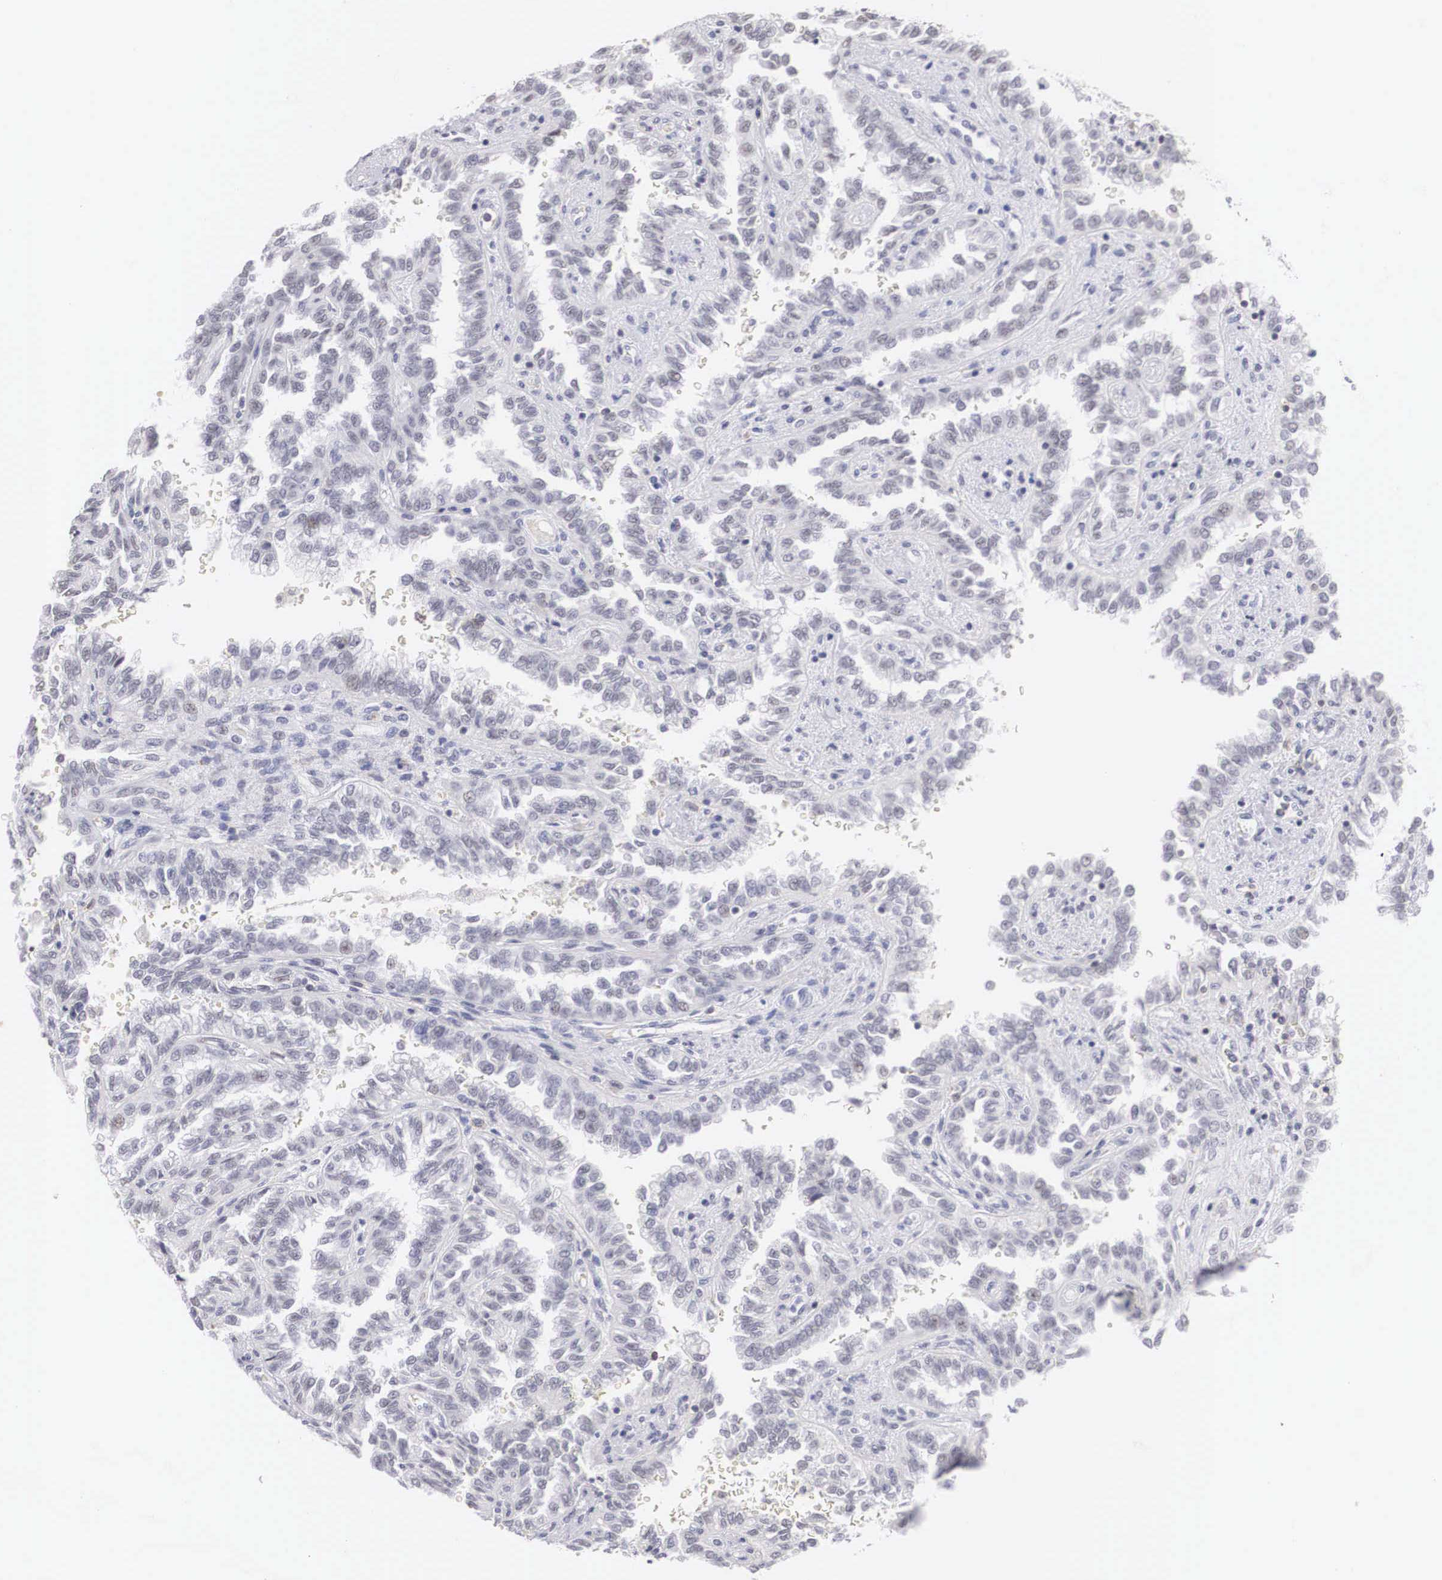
{"staining": {"intensity": "negative", "quantity": "none", "location": "none"}, "tissue": "renal cancer", "cell_type": "Tumor cells", "image_type": "cancer", "snomed": [{"axis": "morphology", "description": "Inflammation, NOS"}, {"axis": "morphology", "description": "Adenocarcinoma, NOS"}, {"axis": "topography", "description": "Kidney"}], "caption": "Tumor cells are negative for protein expression in human adenocarcinoma (renal). (DAB immunohistochemistry visualized using brightfield microscopy, high magnification).", "gene": "FAM47A", "patient": {"sex": "male", "age": 68}}